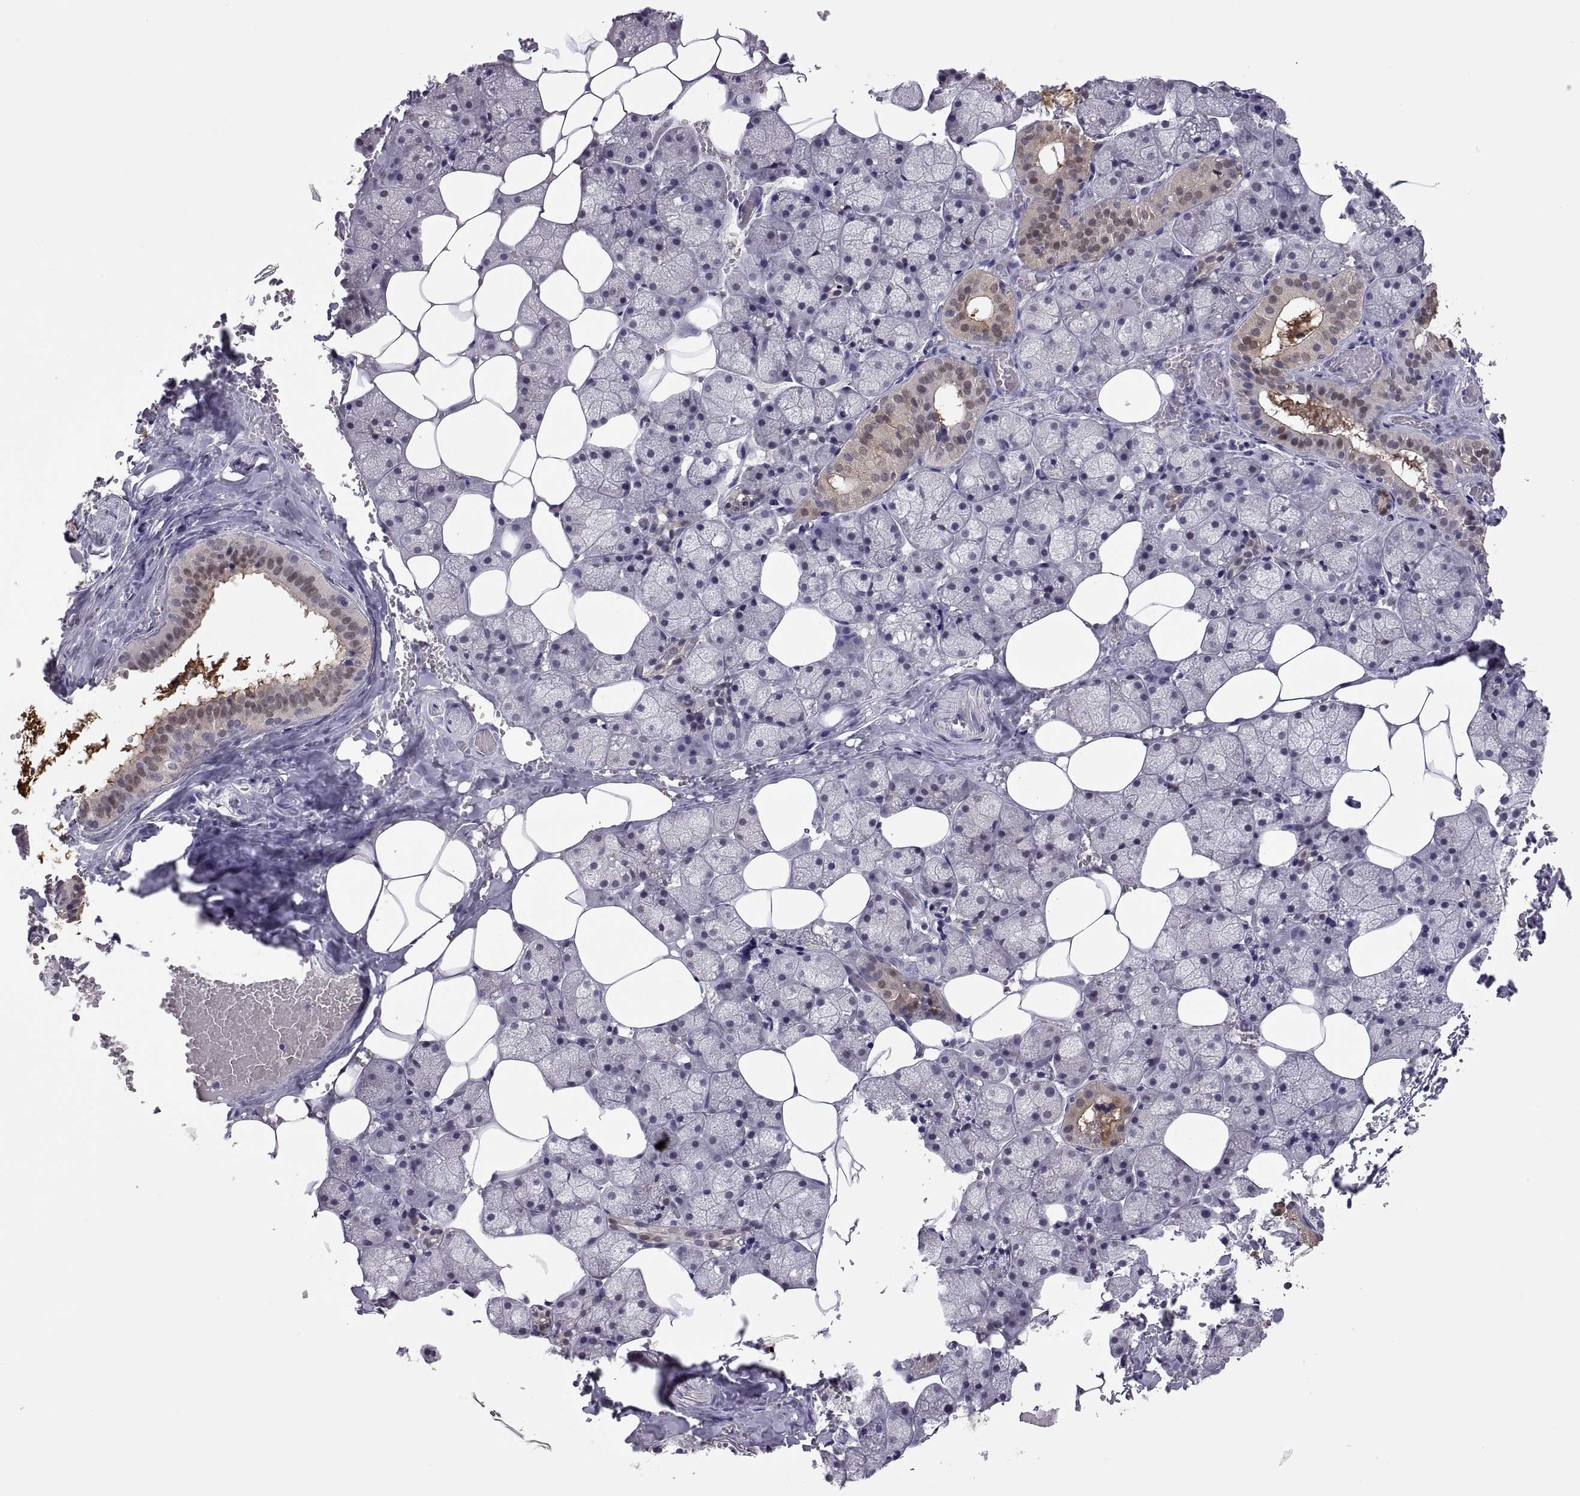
{"staining": {"intensity": "weak", "quantity": "25%-75%", "location": "cytoplasmic/membranous"}, "tissue": "salivary gland", "cell_type": "Glandular cells", "image_type": "normal", "snomed": [{"axis": "morphology", "description": "Normal tissue, NOS"}, {"axis": "topography", "description": "Salivary gland"}], "caption": "Brown immunohistochemical staining in unremarkable human salivary gland demonstrates weak cytoplasmic/membranous expression in approximately 25%-75% of glandular cells.", "gene": "FGF9", "patient": {"sex": "male", "age": 38}}